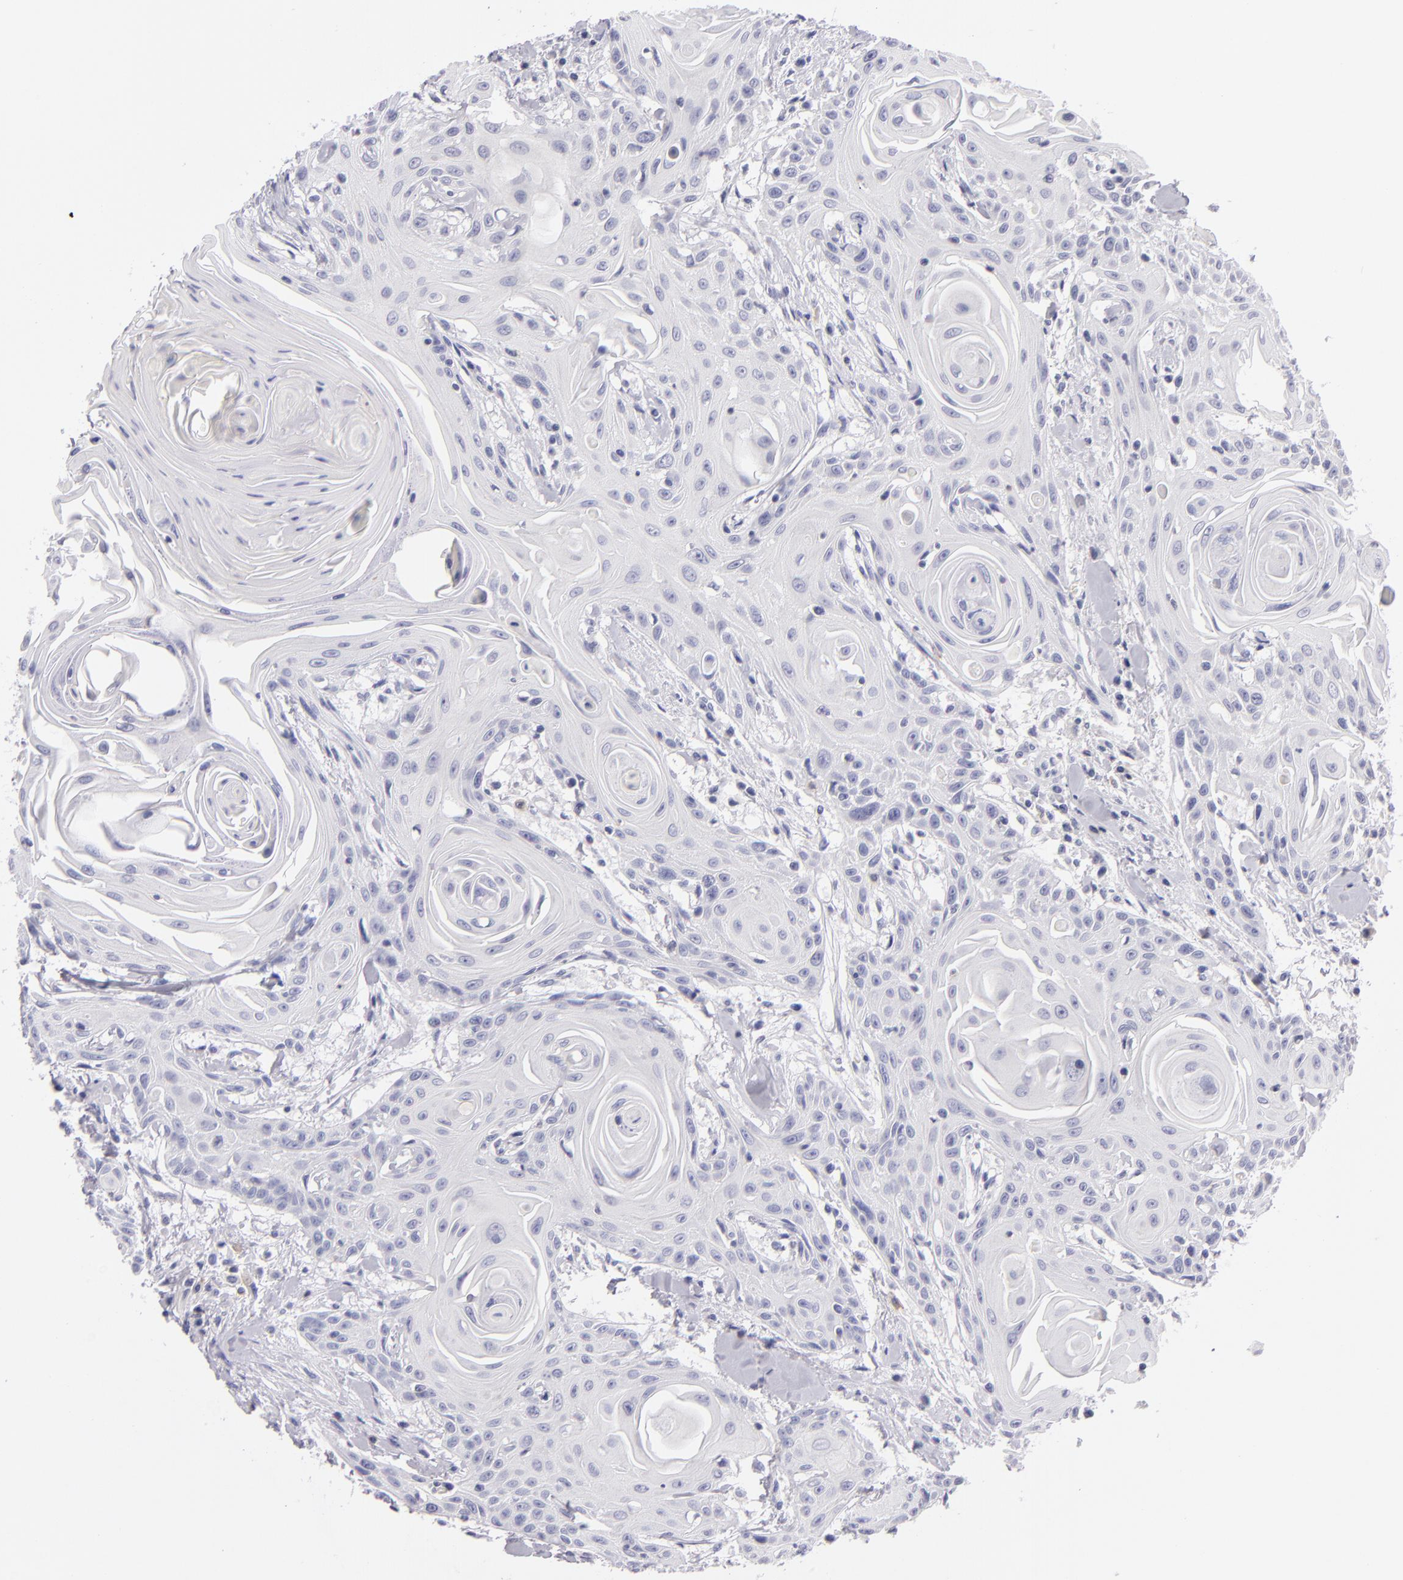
{"staining": {"intensity": "negative", "quantity": "none", "location": "none"}, "tissue": "head and neck cancer", "cell_type": "Tumor cells", "image_type": "cancer", "snomed": [{"axis": "morphology", "description": "Squamous cell carcinoma, NOS"}, {"axis": "morphology", "description": "Squamous cell carcinoma, metastatic, NOS"}, {"axis": "topography", "description": "Lymph node"}, {"axis": "topography", "description": "Salivary gland"}, {"axis": "topography", "description": "Head-Neck"}], "caption": "This is an immunohistochemistry photomicrograph of human head and neck metastatic squamous cell carcinoma. There is no staining in tumor cells.", "gene": "CD48", "patient": {"sex": "female", "age": 74}}